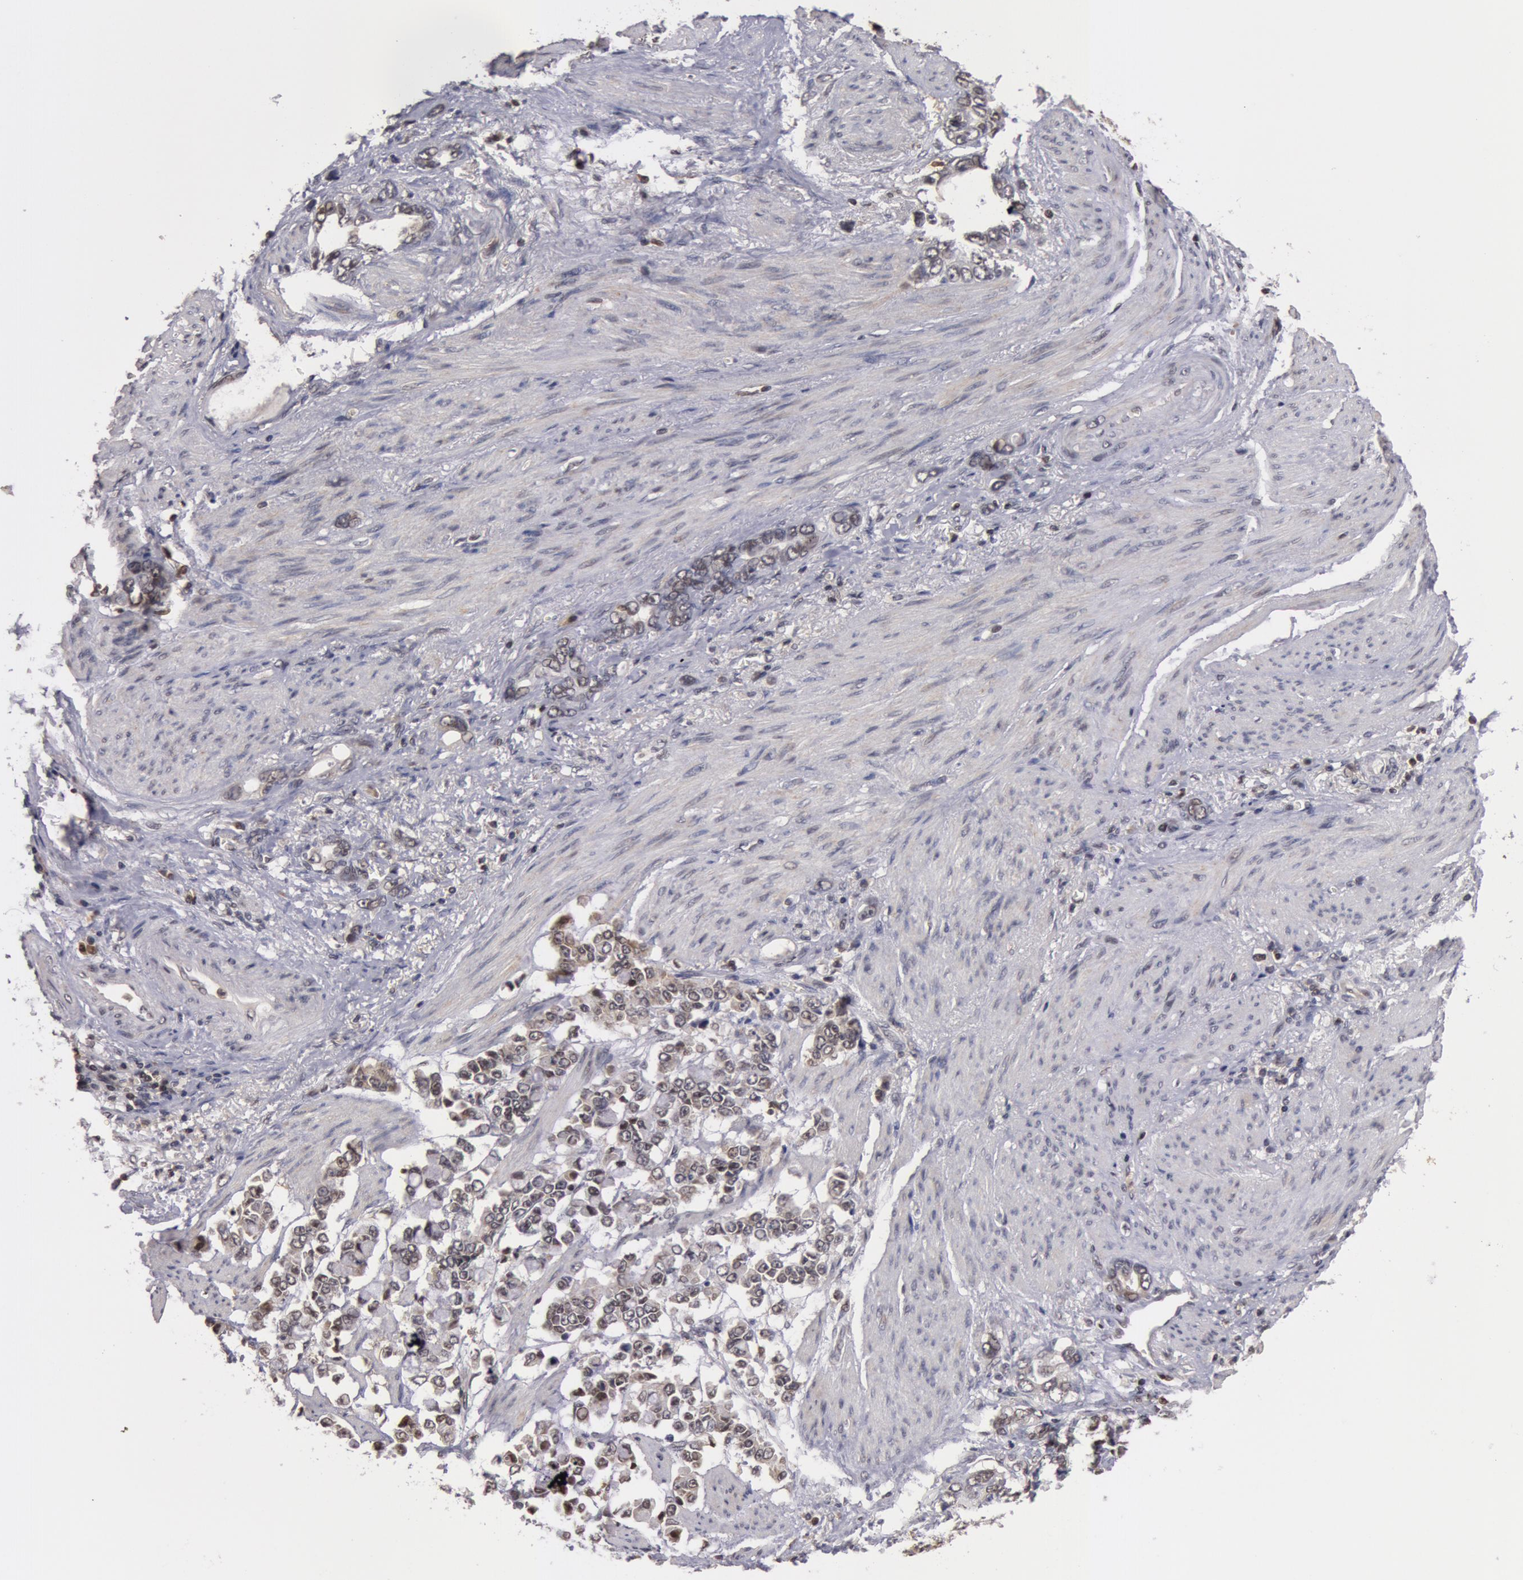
{"staining": {"intensity": "weak", "quantity": "<25%", "location": "nuclear"}, "tissue": "stomach cancer", "cell_type": "Tumor cells", "image_type": "cancer", "snomed": [{"axis": "morphology", "description": "Adenocarcinoma, NOS"}, {"axis": "topography", "description": "Stomach"}], "caption": "Histopathology image shows no protein expression in tumor cells of stomach cancer tissue.", "gene": "ZNF350", "patient": {"sex": "male", "age": 78}}